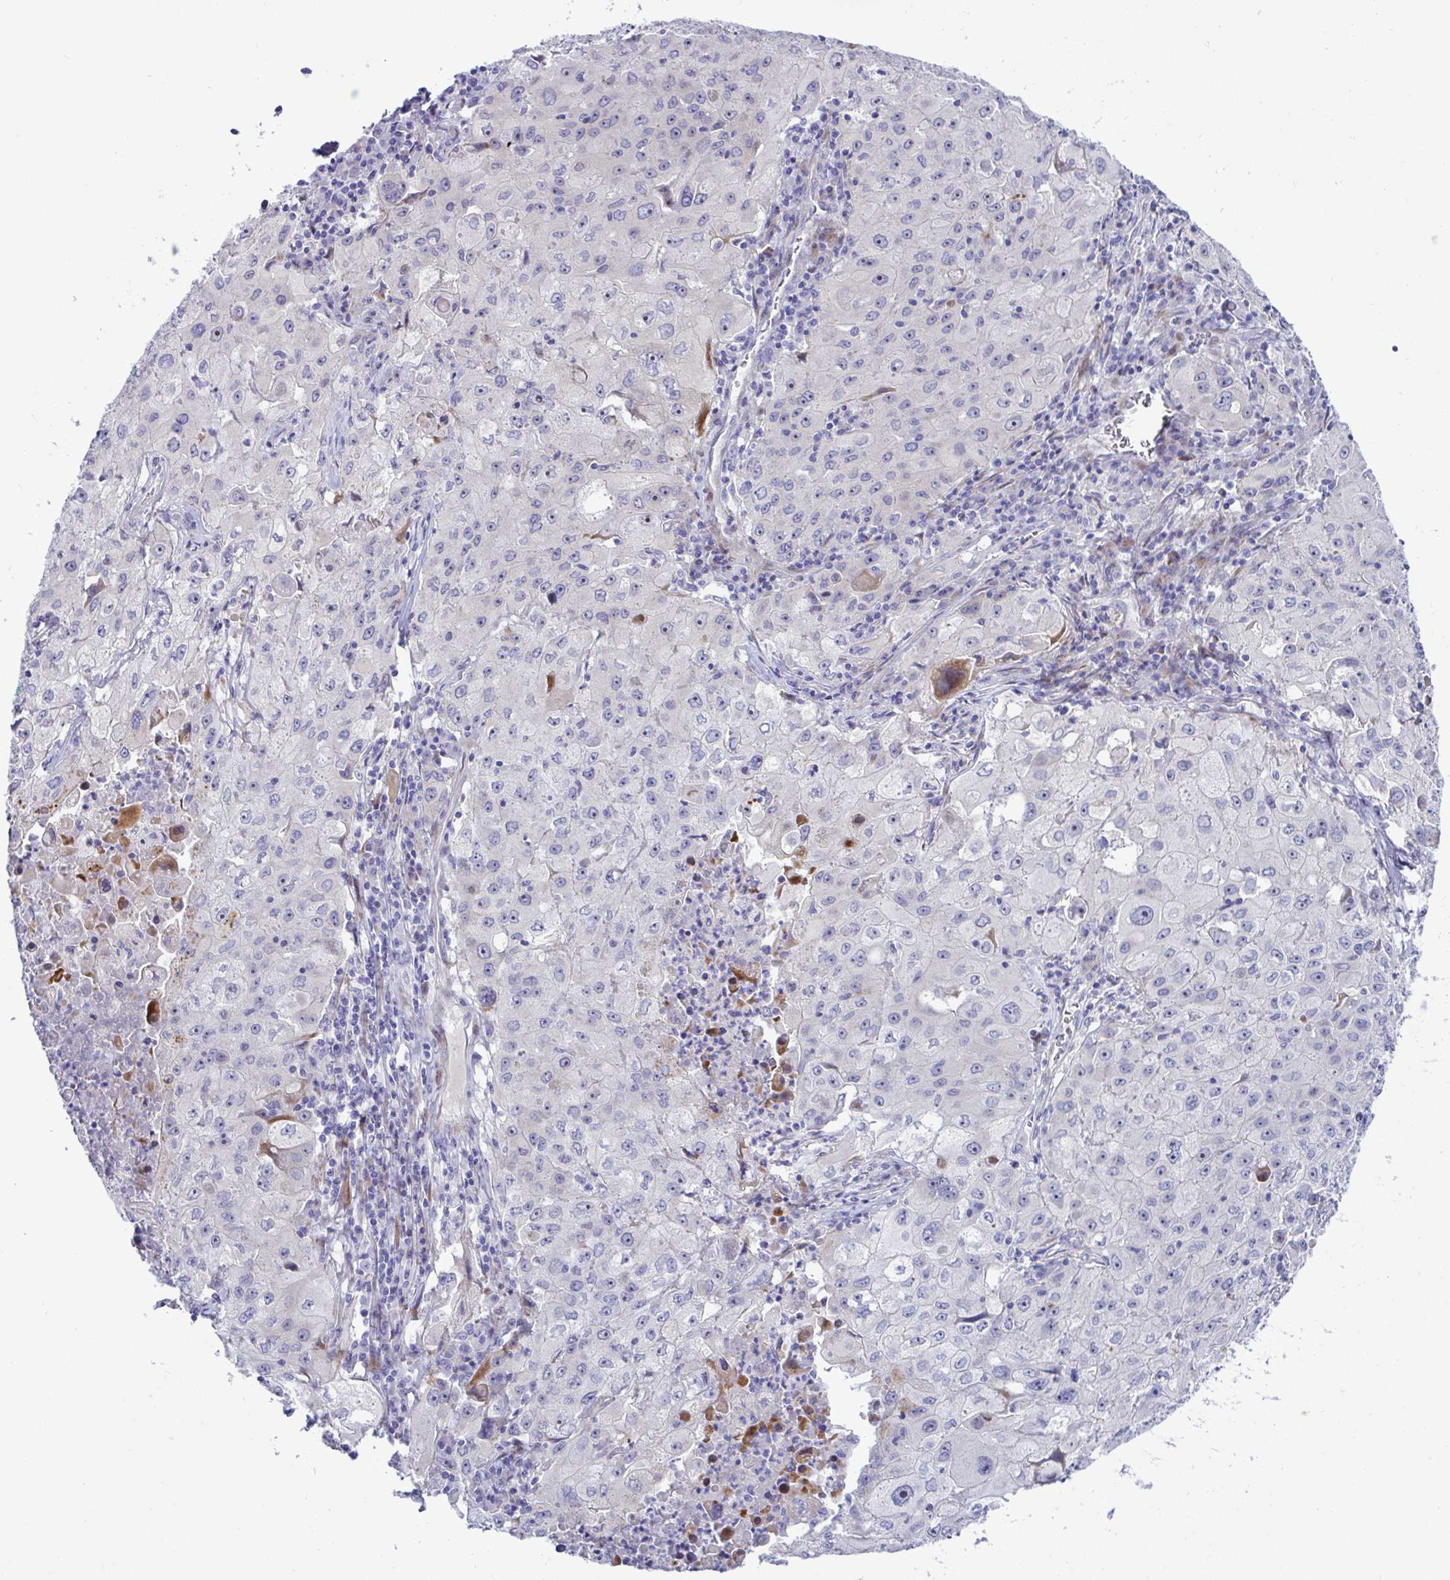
{"staining": {"intensity": "weak", "quantity": "<25%", "location": "nuclear"}, "tissue": "lung cancer", "cell_type": "Tumor cells", "image_type": "cancer", "snomed": [{"axis": "morphology", "description": "Squamous cell carcinoma, NOS"}, {"axis": "topography", "description": "Lung"}], "caption": "This is an immunohistochemistry image of human lung squamous cell carcinoma. There is no positivity in tumor cells.", "gene": "ZNF713", "patient": {"sex": "male", "age": 63}}